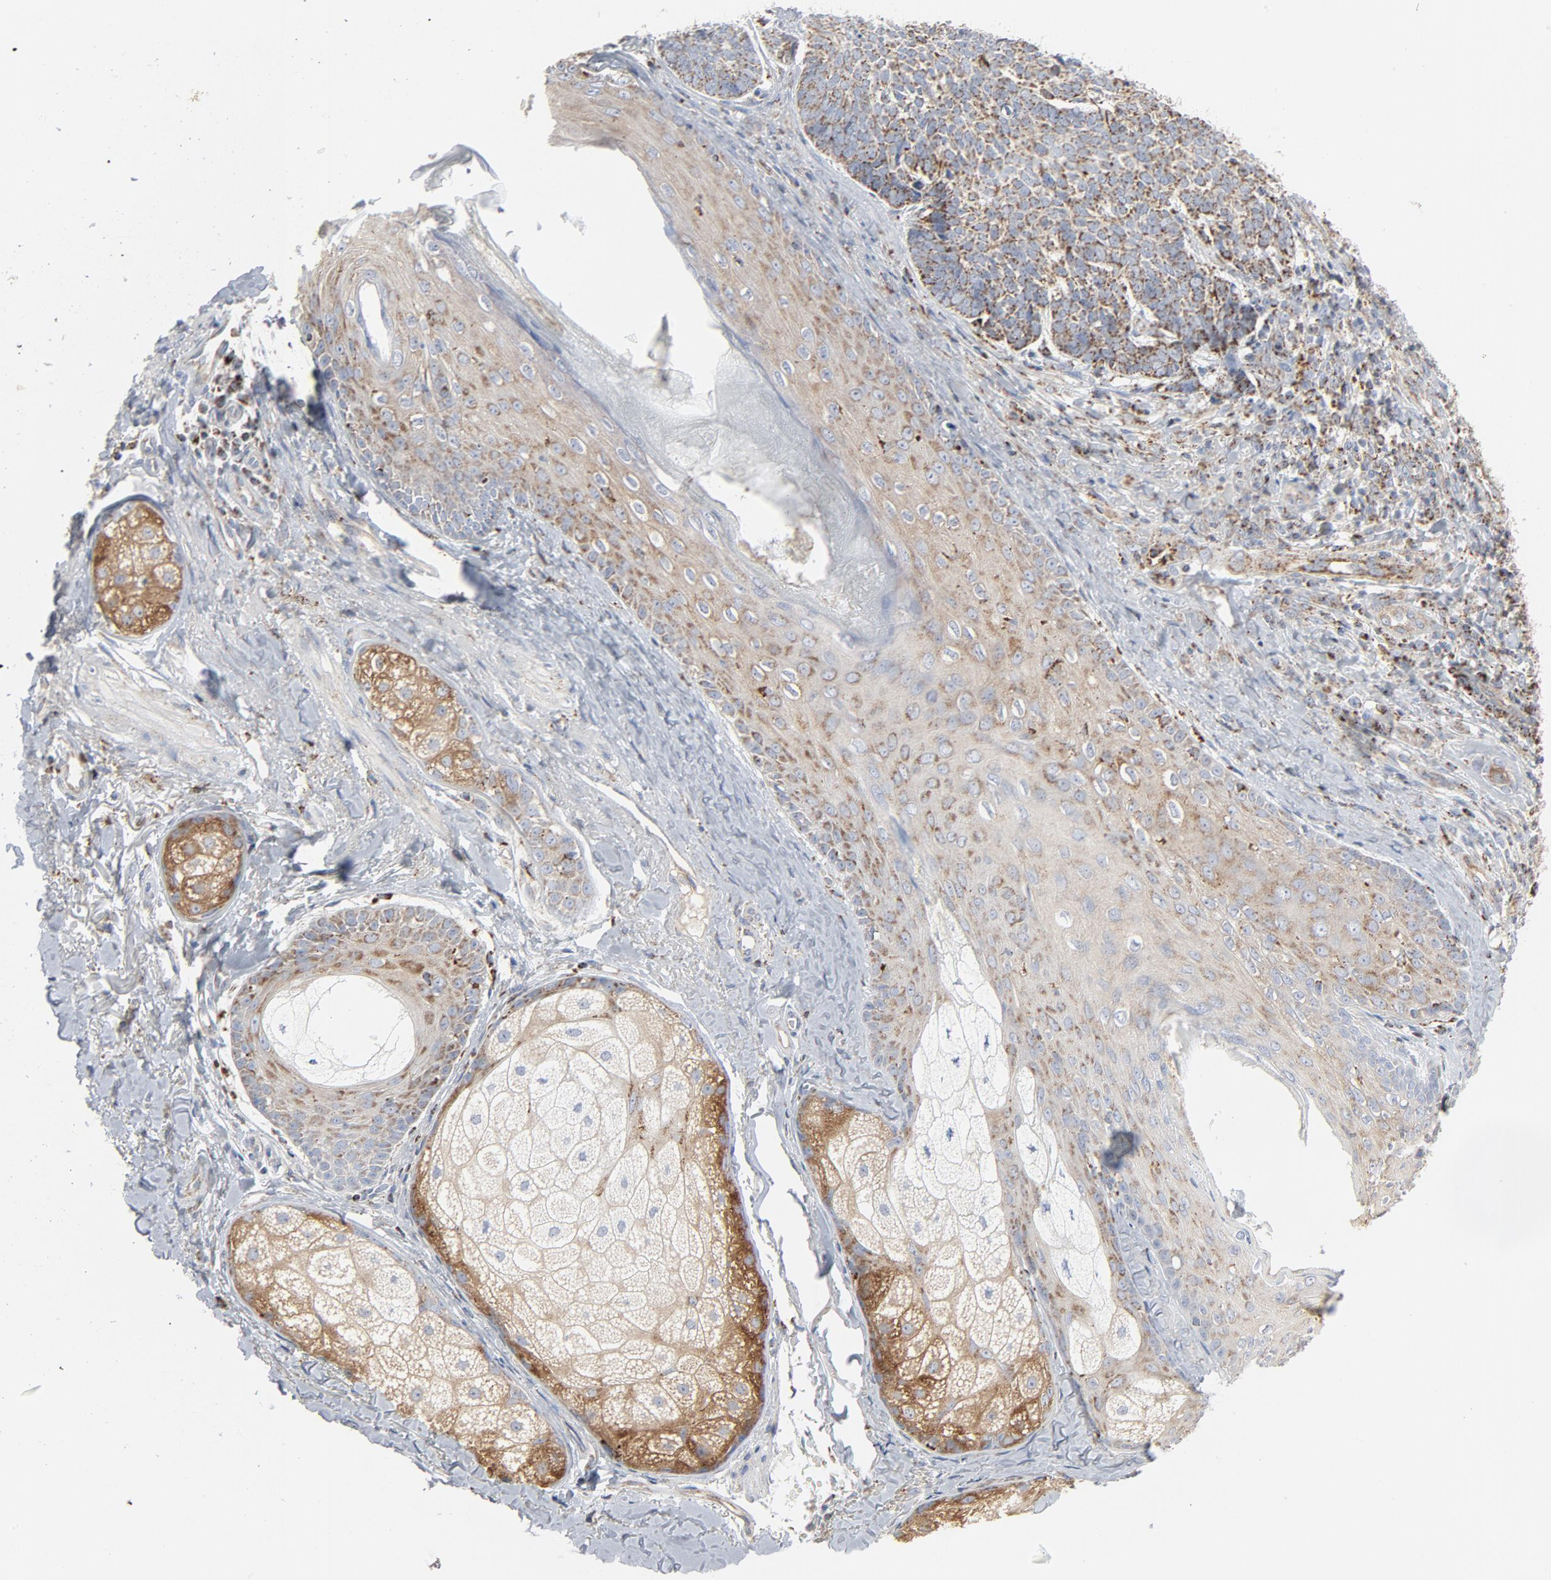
{"staining": {"intensity": "moderate", "quantity": ">75%", "location": "cytoplasmic/membranous"}, "tissue": "skin cancer", "cell_type": "Tumor cells", "image_type": "cancer", "snomed": [{"axis": "morphology", "description": "Basal cell carcinoma"}, {"axis": "topography", "description": "Skin"}], "caption": "Protein expression analysis of human basal cell carcinoma (skin) reveals moderate cytoplasmic/membranous expression in approximately >75% of tumor cells.", "gene": "SETD3", "patient": {"sex": "male", "age": 84}}